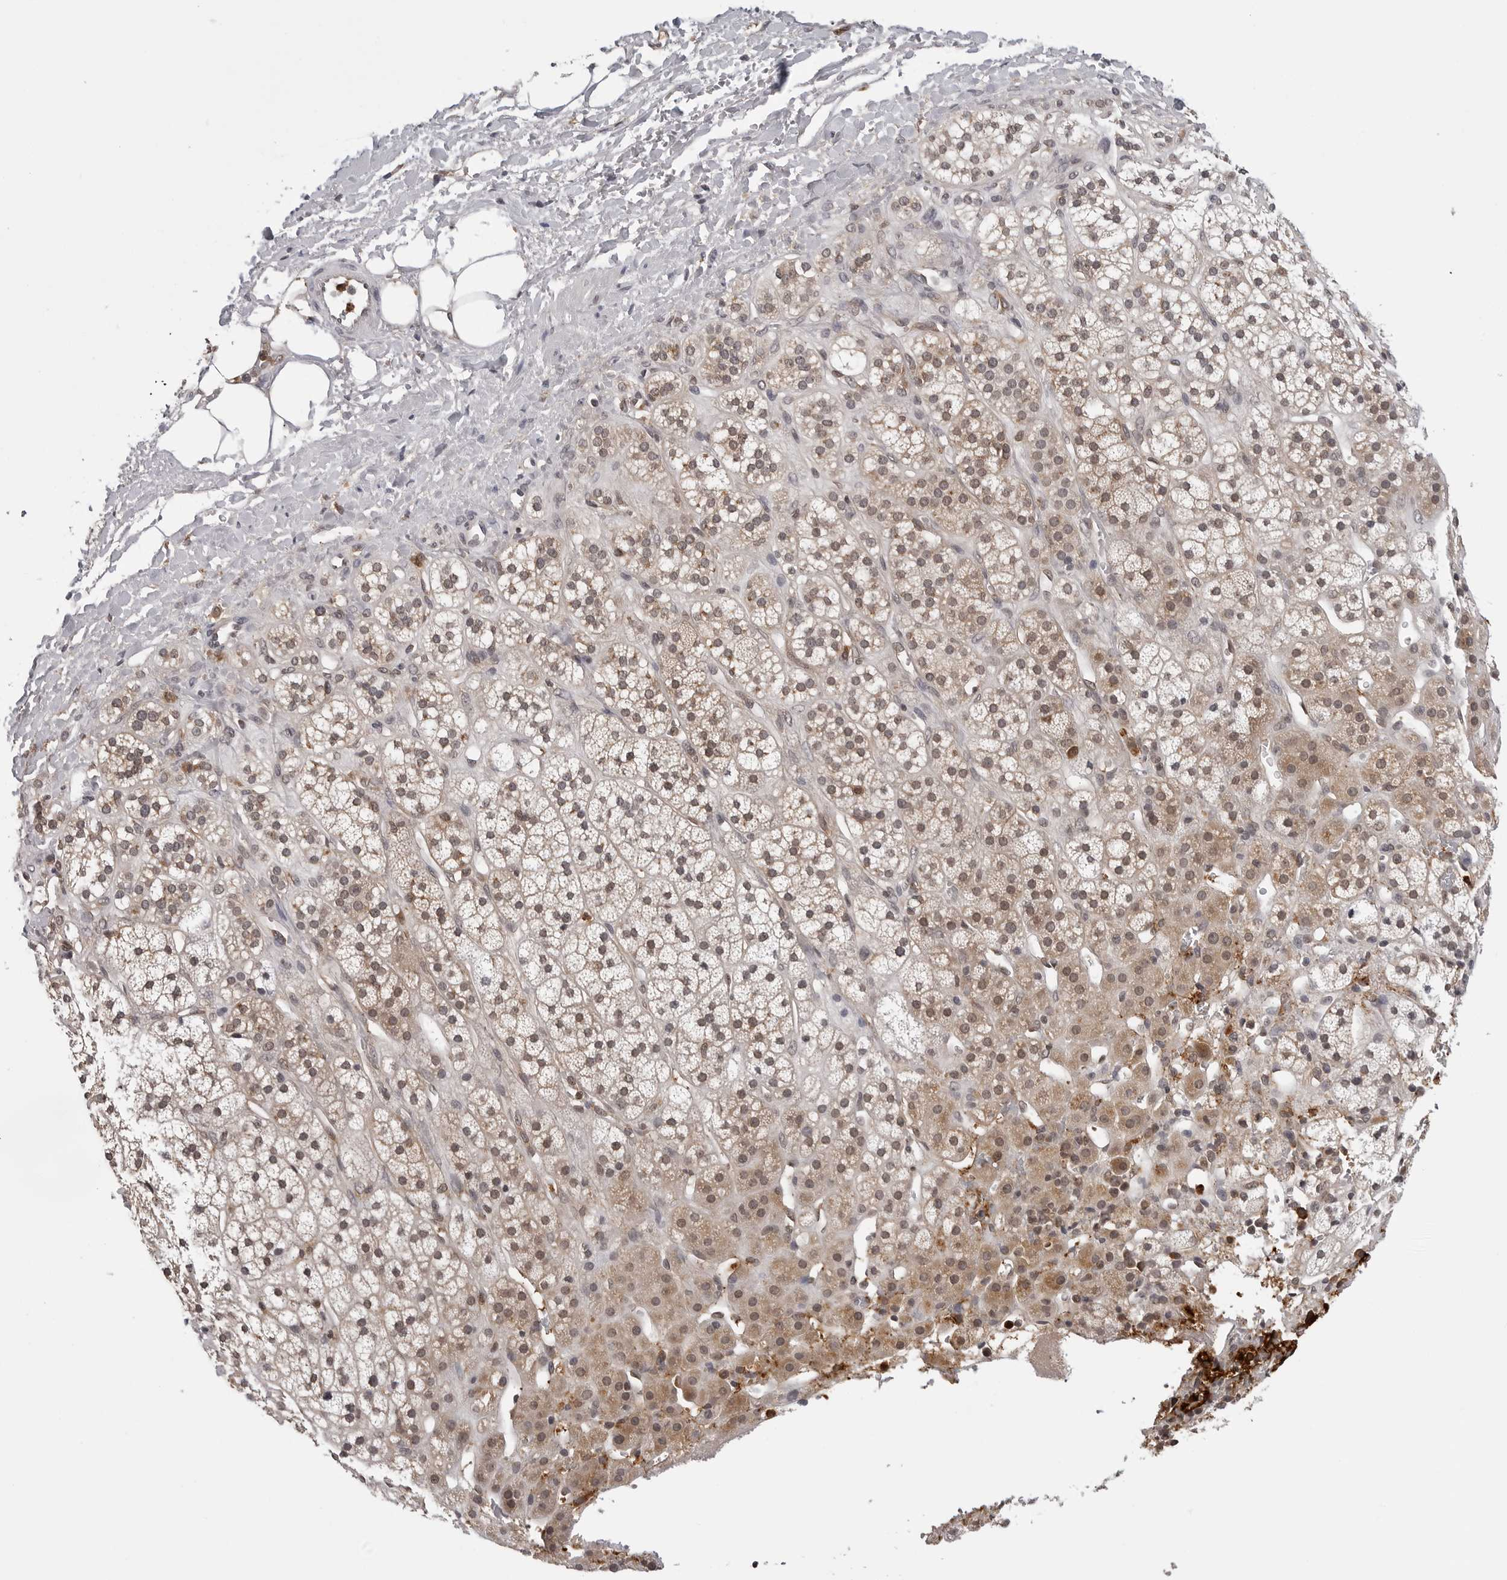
{"staining": {"intensity": "moderate", "quantity": "25%-75%", "location": "cytoplasmic/membranous,nuclear"}, "tissue": "adrenal gland", "cell_type": "Glandular cells", "image_type": "normal", "snomed": [{"axis": "morphology", "description": "Normal tissue, NOS"}, {"axis": "topography", "description": "Adrenal gland"}], "caption": "Glandular cells demonstrate medium levels of moderate cytoplasmic/membranous,nuclear expression in about 25%-75% of cells in normal adrenal gland.", "gene": "TRMT13", "patient": {"sex": "male", "age": 56}}